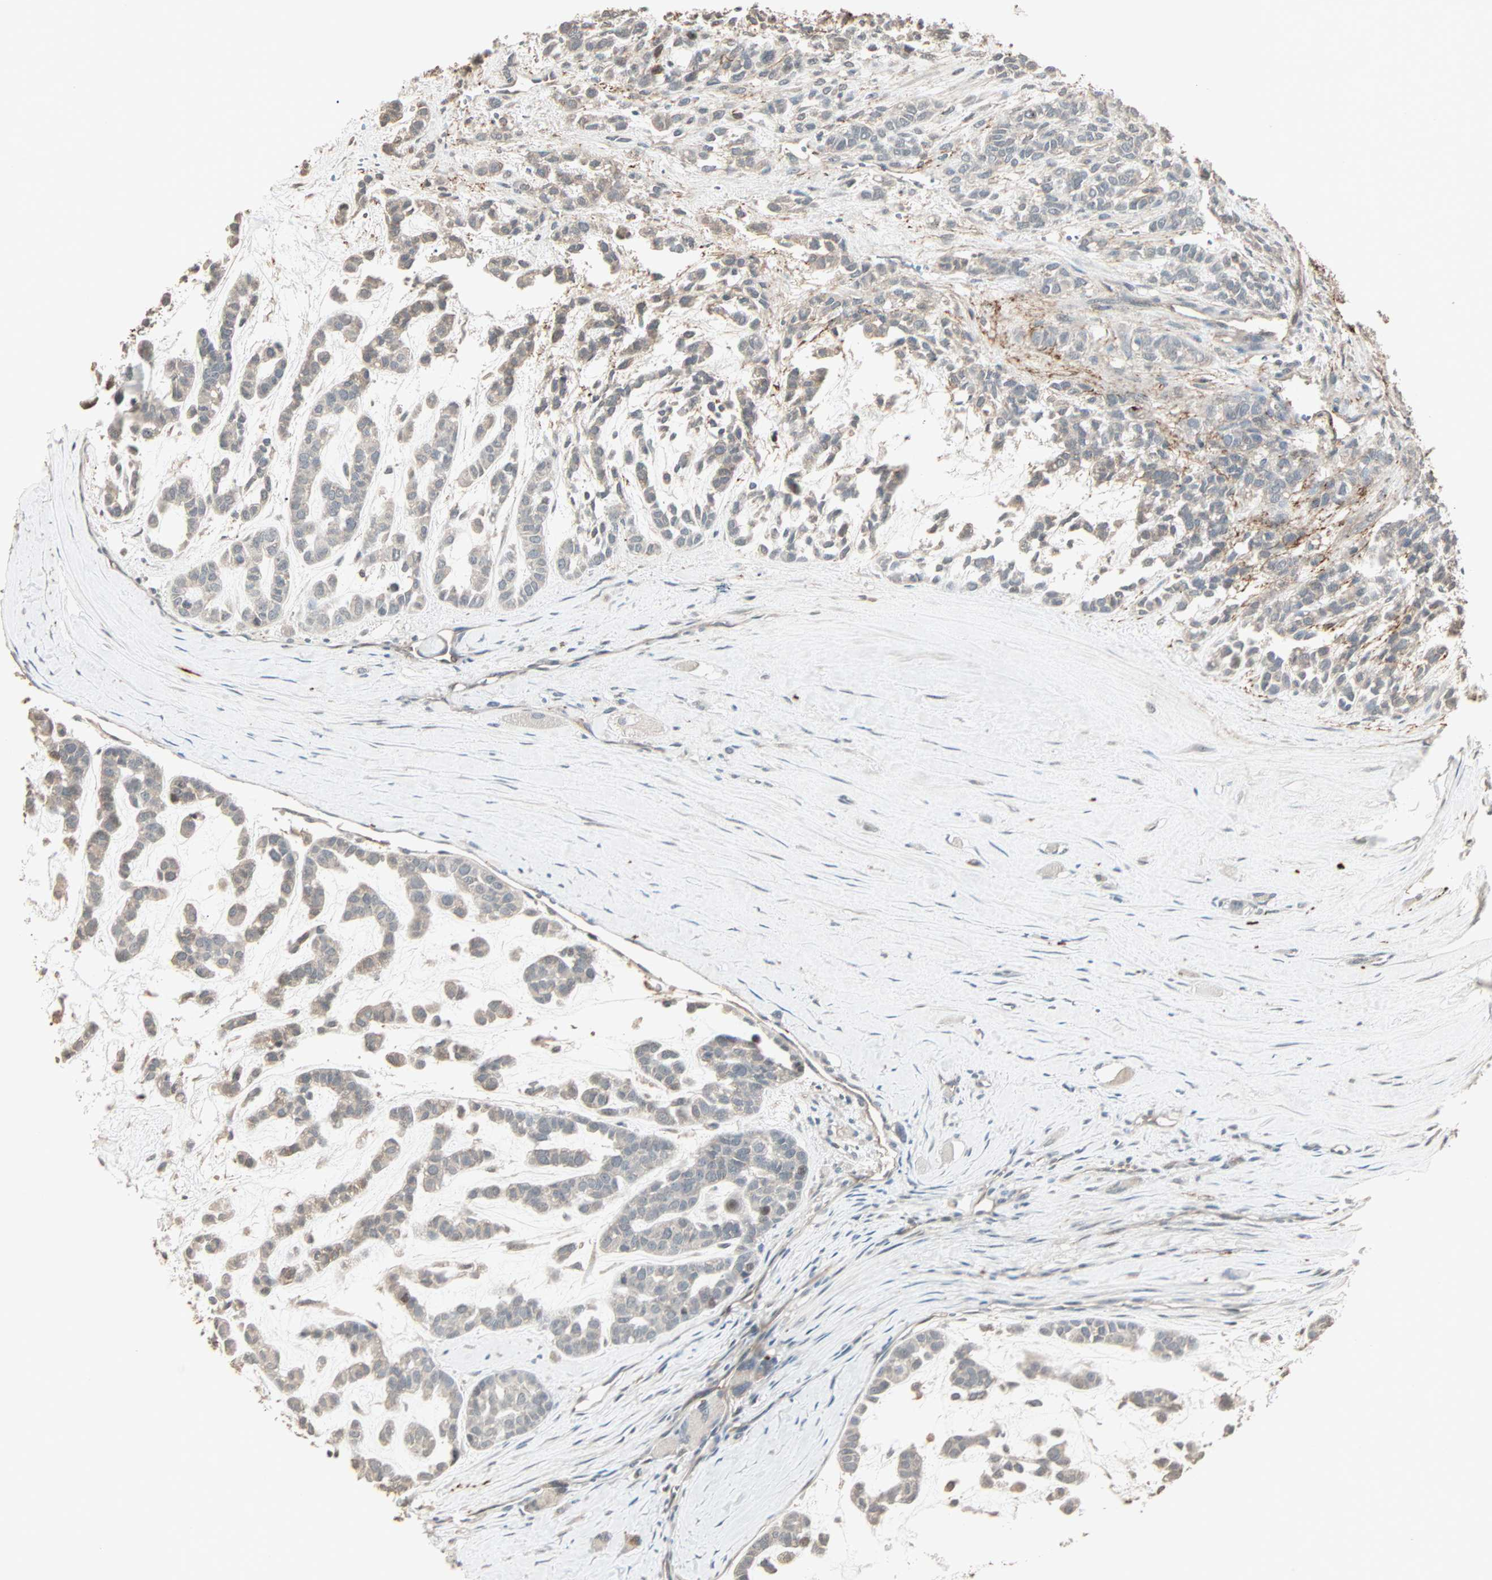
{"staining": {"intensity": "weak", "quantity": "<25%", "location": "cytoplasmic/membranous"}, "tissue": "head and neck cancer", "cell_type": "Tumor cells", "image_type": "cancer", "snomed": [{"axis": "morphology", "description": "Adenocarcinoma, NOS"}, {"axis": "morphology", "description": "Adenoma, NOS"}, {"axis": "topography", "description": "Head-Neck"}], "caption": "DAB (3,3'-diaminobenzidine) immunohistochemical staining of human adenoma (head and neck) displays no significant expression in tumor cells.", "gene": "CALCRL", "patient": {"sex": "female", "age": 55}}